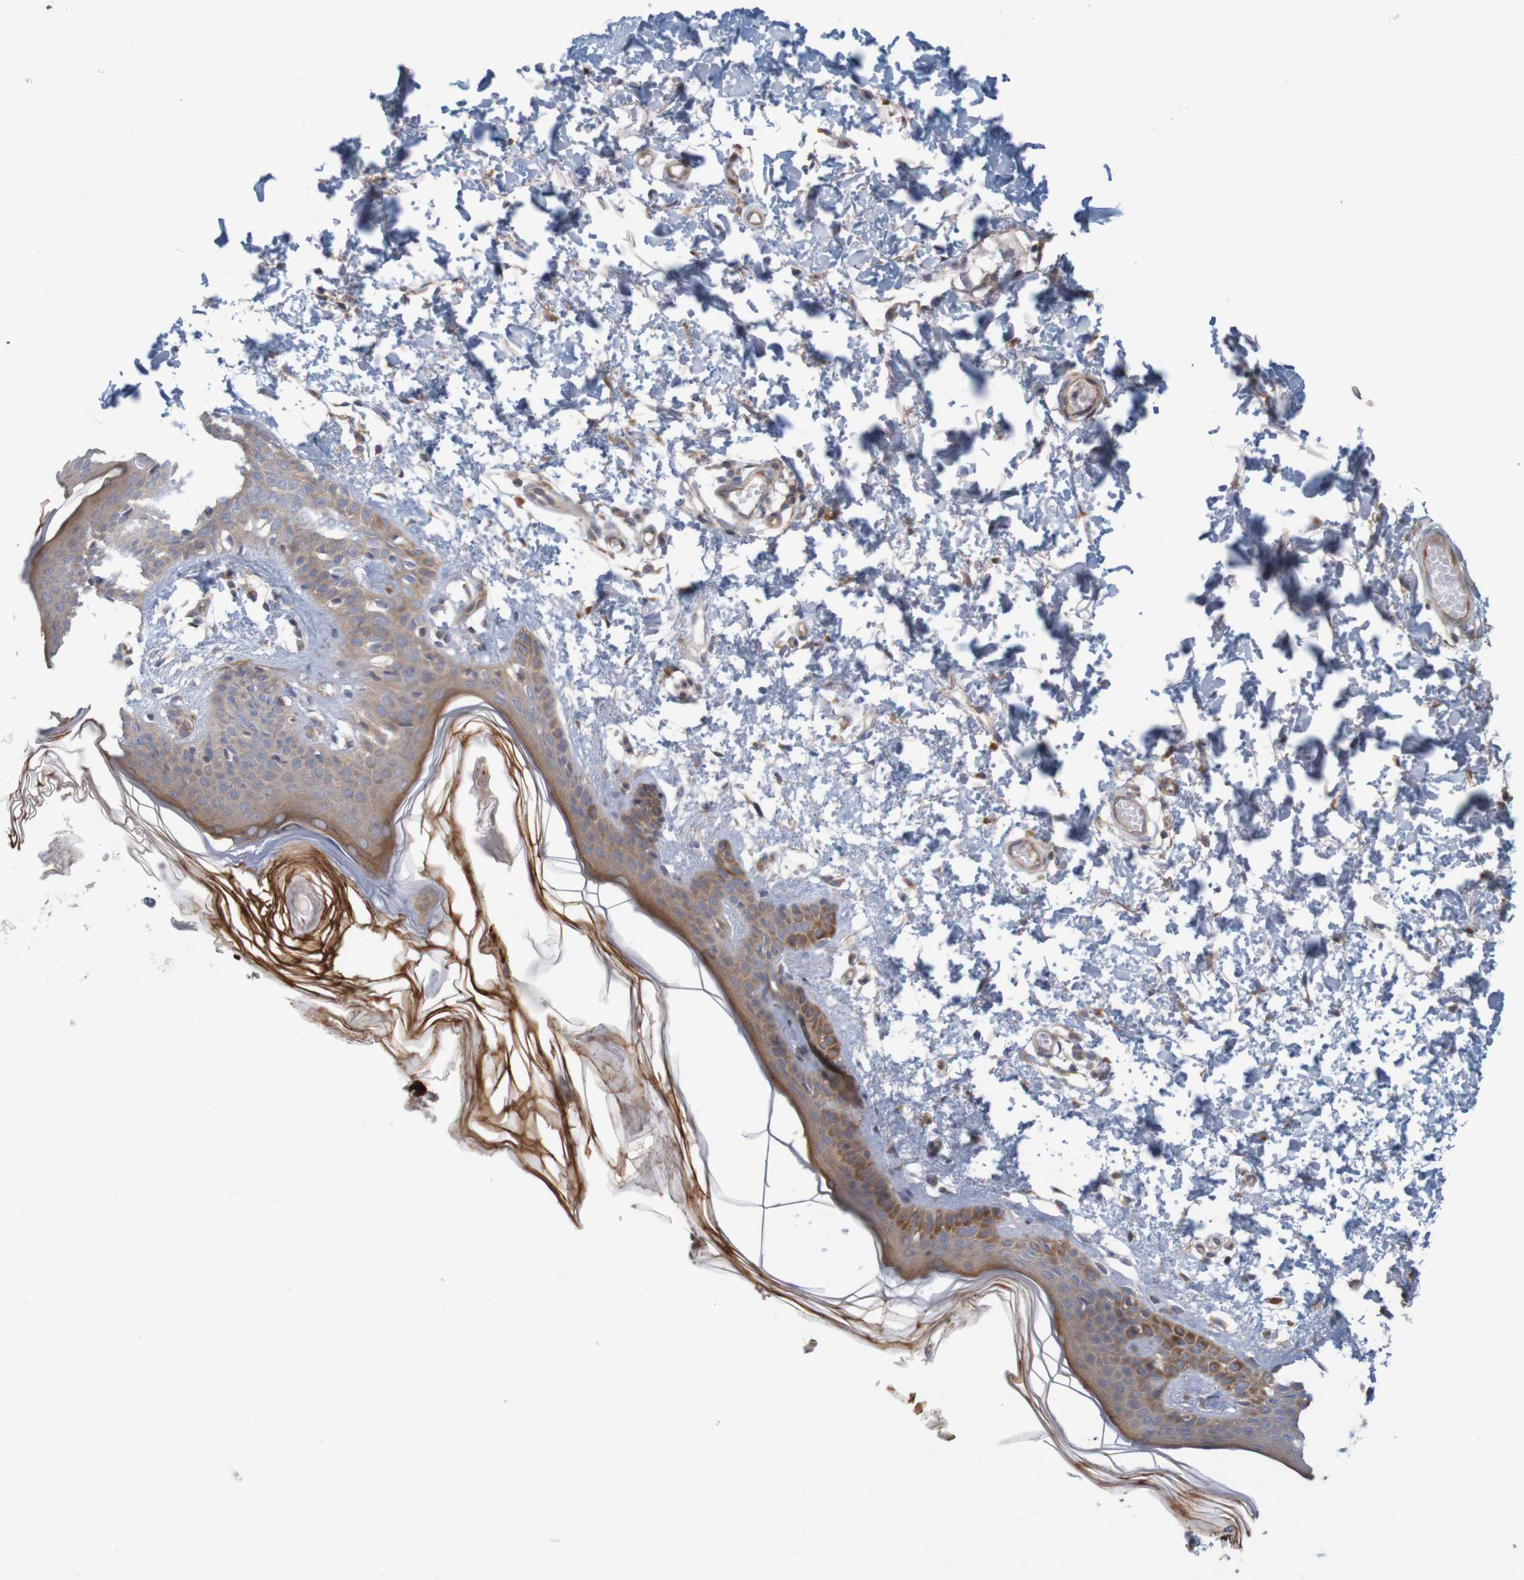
{"staining": {"intensity": "moderate", "quantity": ">75%", "location": "cytoplasmic/membranous"}, "tissue": "skin", "cell_type": "Fibroblasts", "image_type": "normal", "snomed": [{"axis": "morphology", "description": "Normal tissue, NOS"}, {"axis": "topography", "description": "Skin"}], "caption": "Immunohistochemical staining of normal skin exhibits >75% levels of moderate cytoplasmic/membranous protein staining in approximately >75% of fibroblasts.", "gene": "KRT23", "patient": {"sex": "male", "age": 53}}